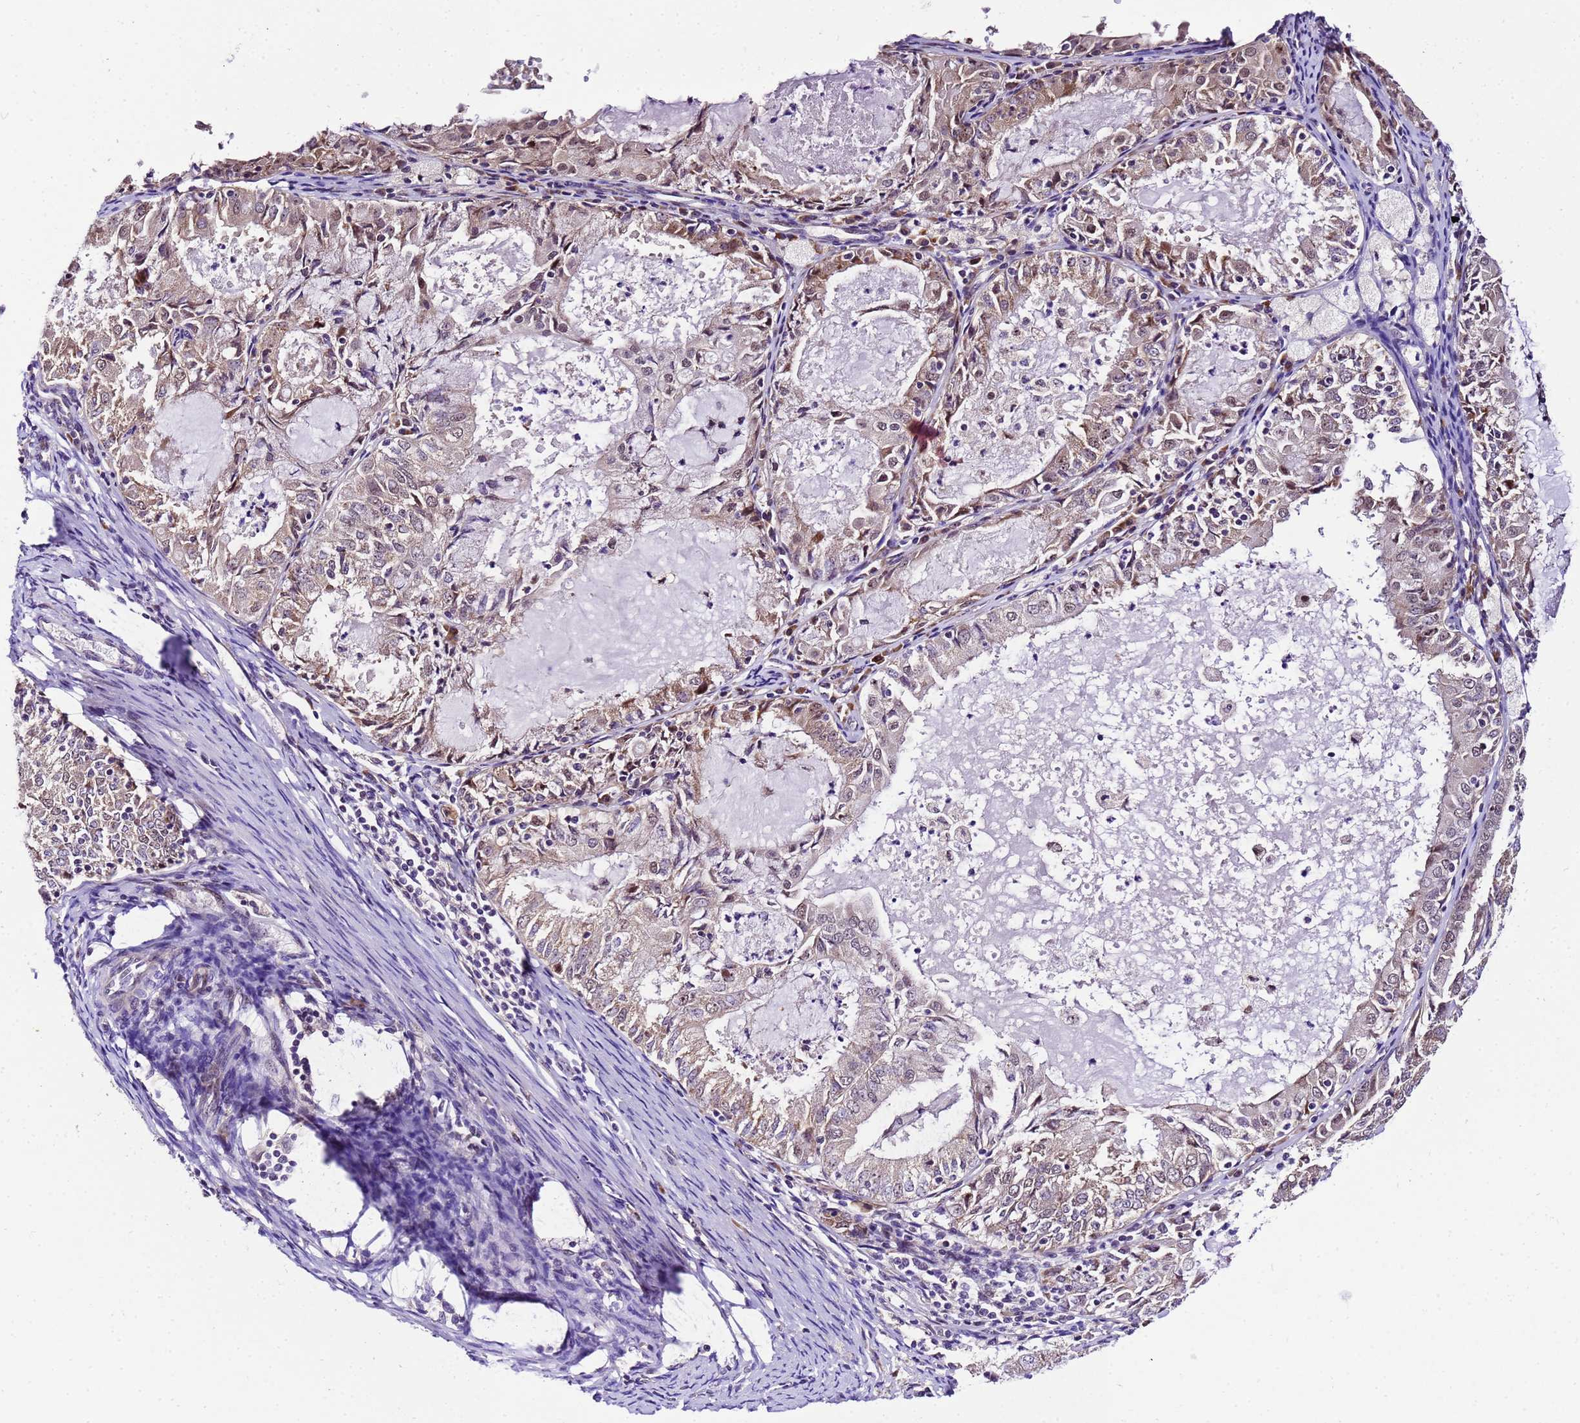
{"staining": {"intensity": "weak", "quantity": "25%-75%", "location": "cytoplasmic/membranous,nuclear"}, "tissue": "endometrial cancer", "cell_type": "Tumor cells", "image_type": "cancer", "snomed": [{"axis": "morphology", "description": "Adenocarcinoma, NOS"}, {"axis": "topography", "description": "Endometrium"}], "caption": "Immunohistochemical staining of endometrial cancer displays low levels of weak cytoplasmic/membranous and nuclear expression in approximately 25%-75% of tumor cells.", "gene": "SLX4IP", "patient": {"sex": "female", "age": 57}}